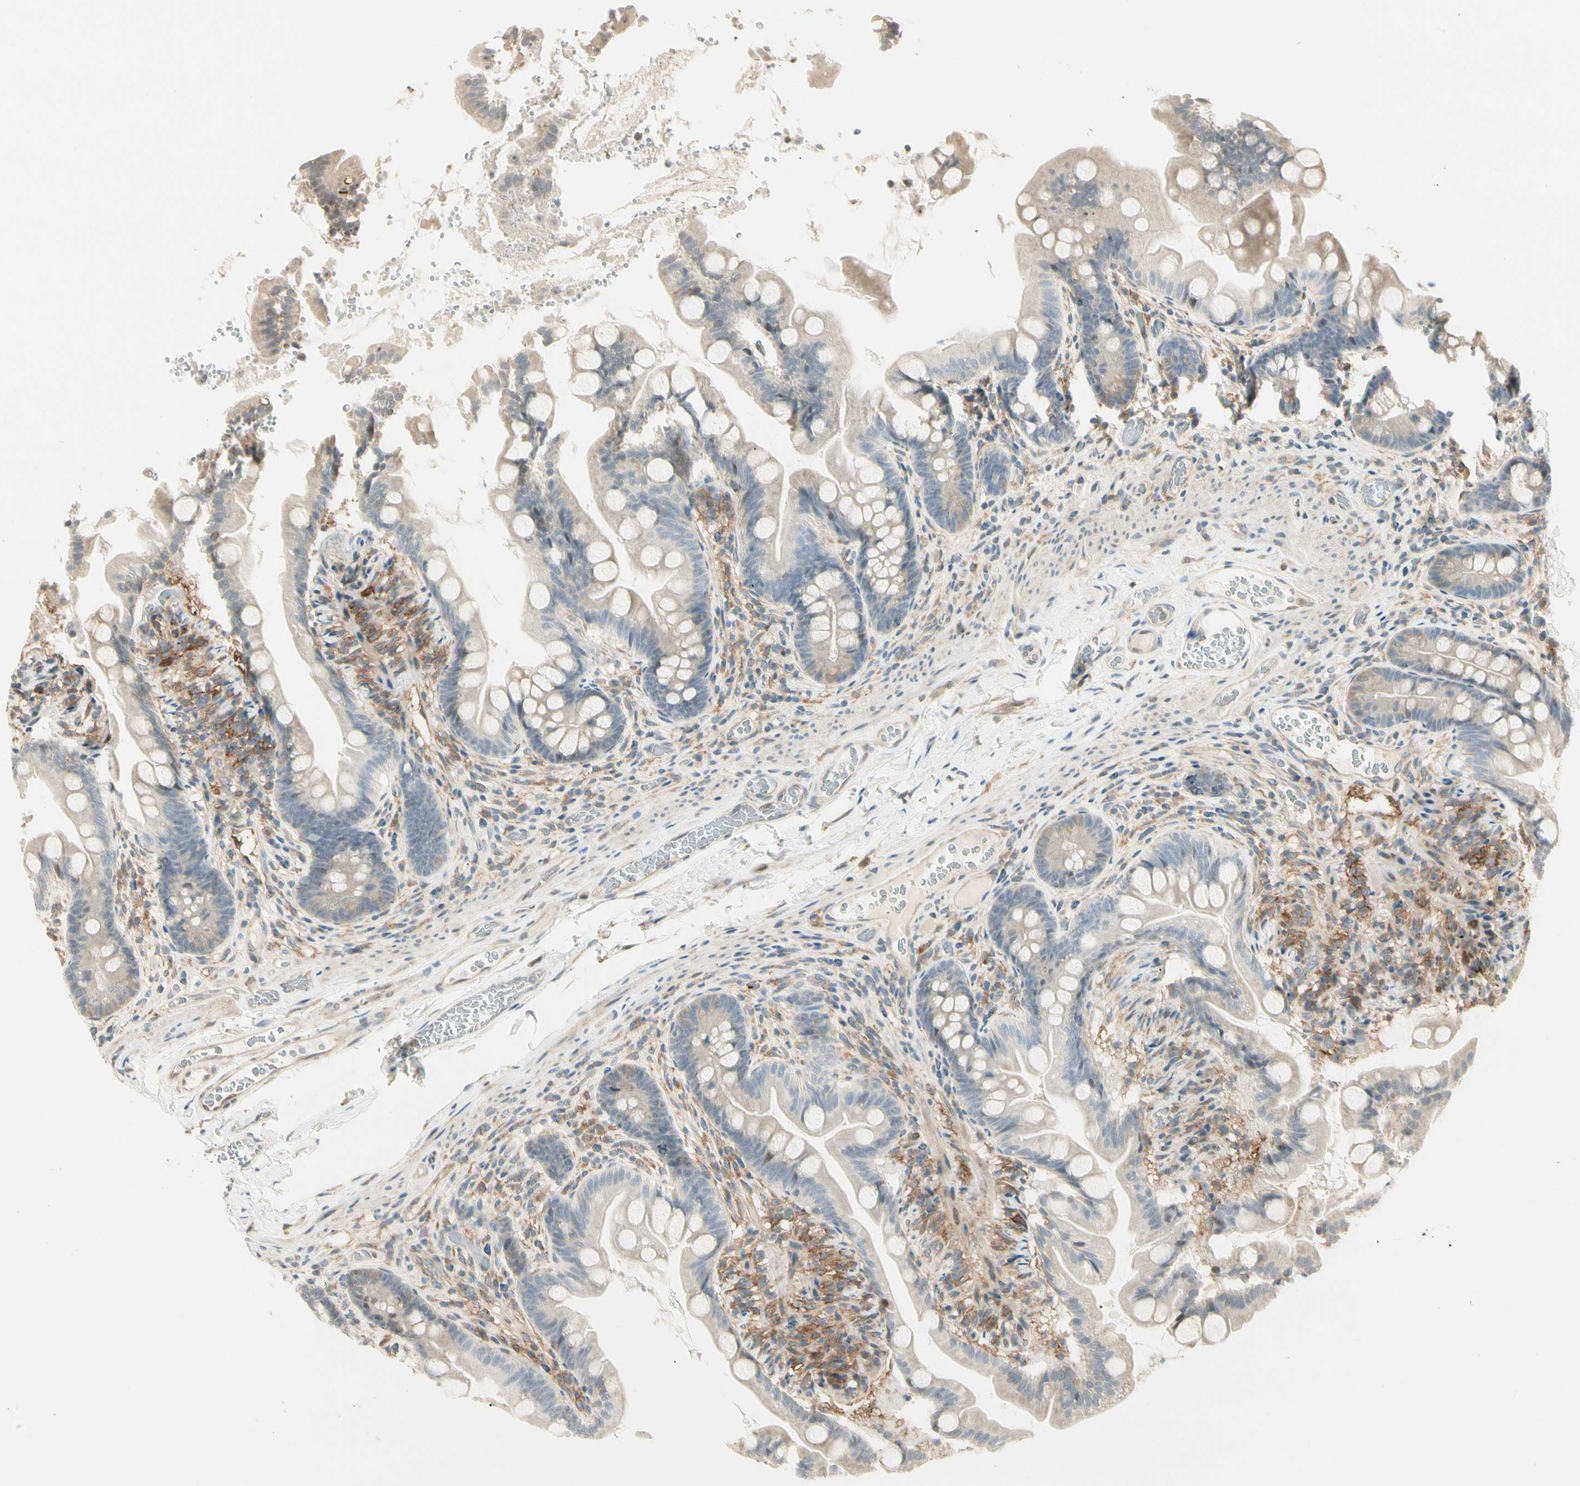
{"staining": {"intensity": "negative", "quantity": "none", "location": "none"}, "tissue": "small intestine", "cell_type": "Glandular cells", "image_type": "normal", "snomed": [{"axis": "morphology", "description": "Normal tissue, NOS"}, {"axis": "topography", "description": "Small intestine"}], "caption": "Immunohistochemistry (IHC) of unremarkable small intestine reveals no positivity in glandular cells.", "gene": "FNDC3B", "patient": {"sex": "female", "age": 56}}